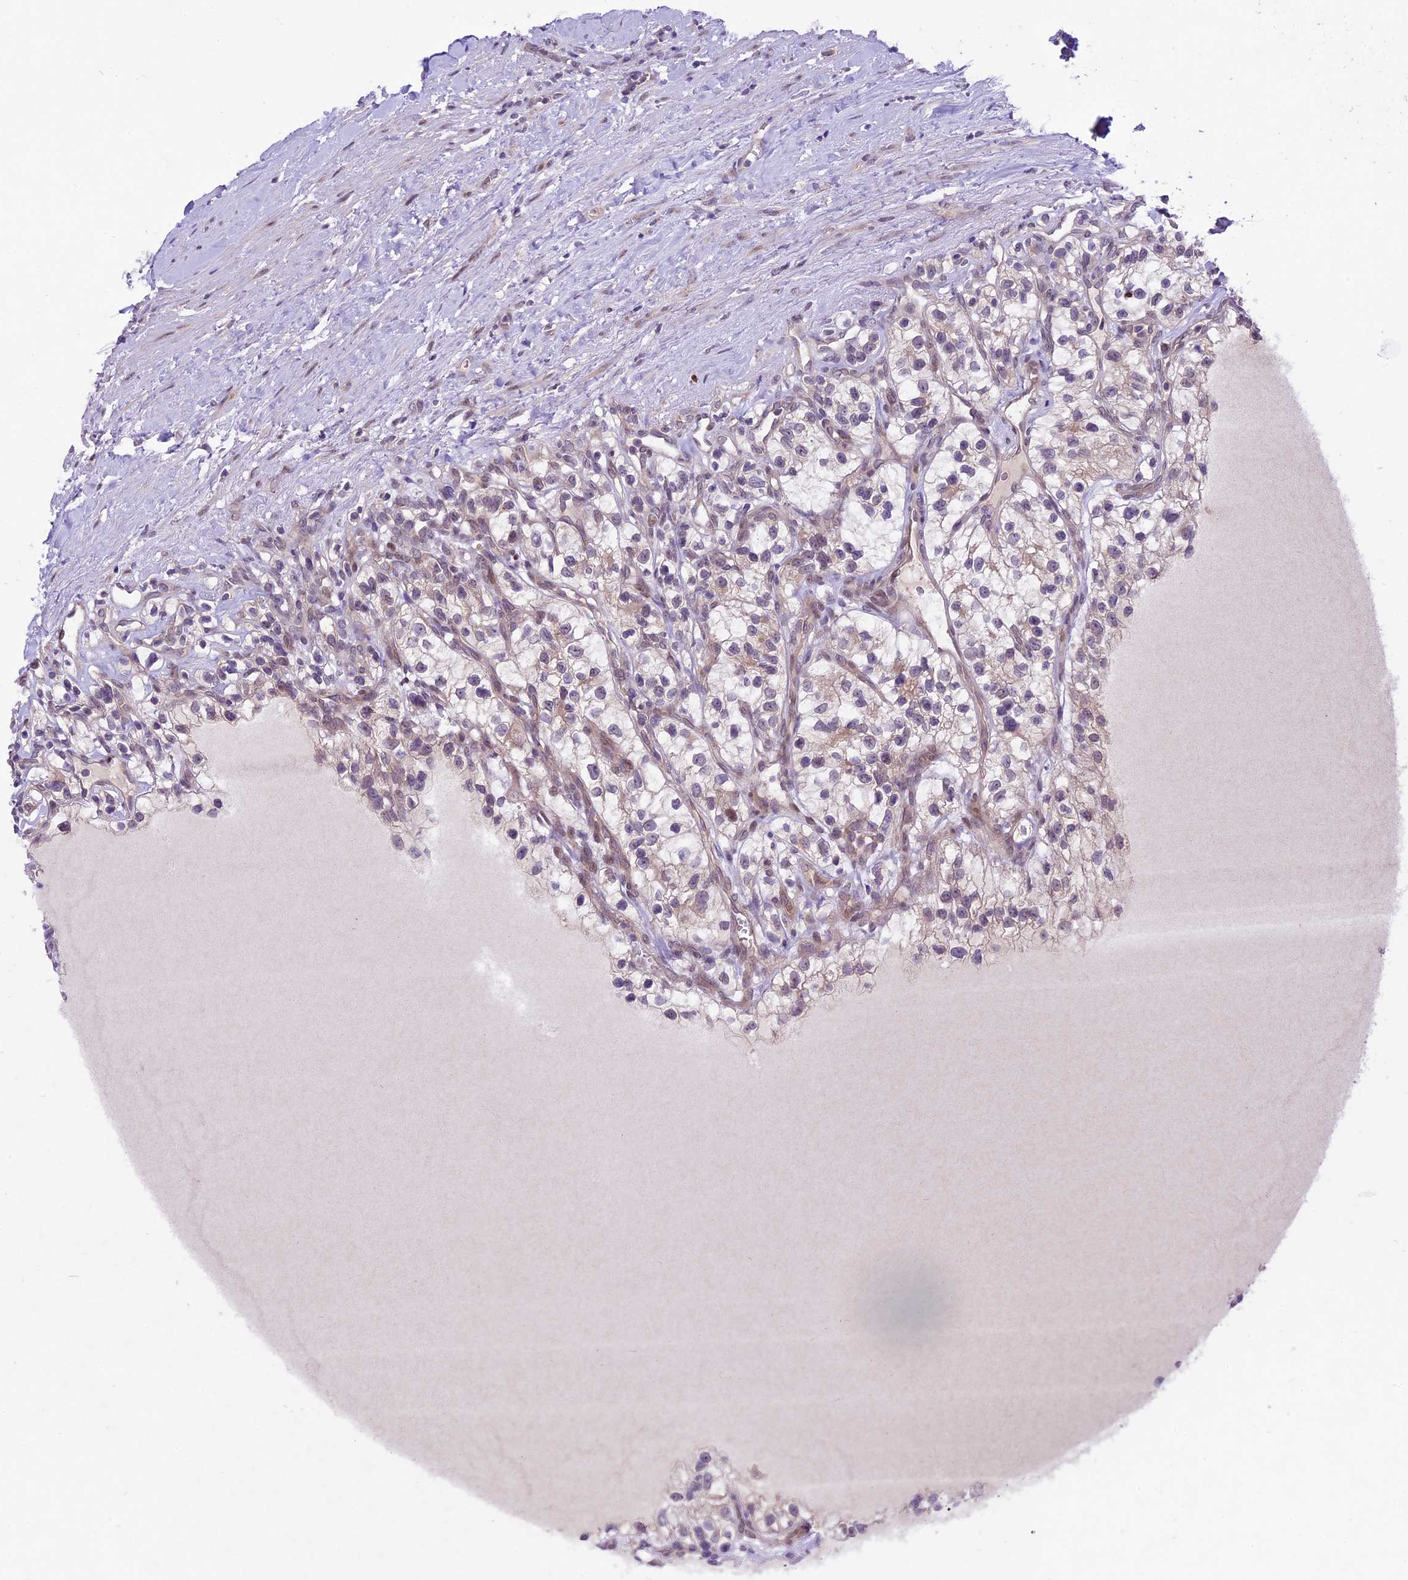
{"staining": {"intensity": "weak", "quantity": "<25%", "location": "nuclear"}, "tissue": "renal cancer", "cell_type": "Tumor cells", "image_type": "cancer", "snomed": [{"axis": "morphology", "description": "Adenocarcinoma, NOS"}, {"axis": "topography", "description": "Kidney"}], "caption": "DAB immunohistochemical staining of human renal cancer (adenocarcinoma) shows no significant staining in tumor cells.", "gene": "SPRED1", "patient": {"sex": "female", "age": 57}}